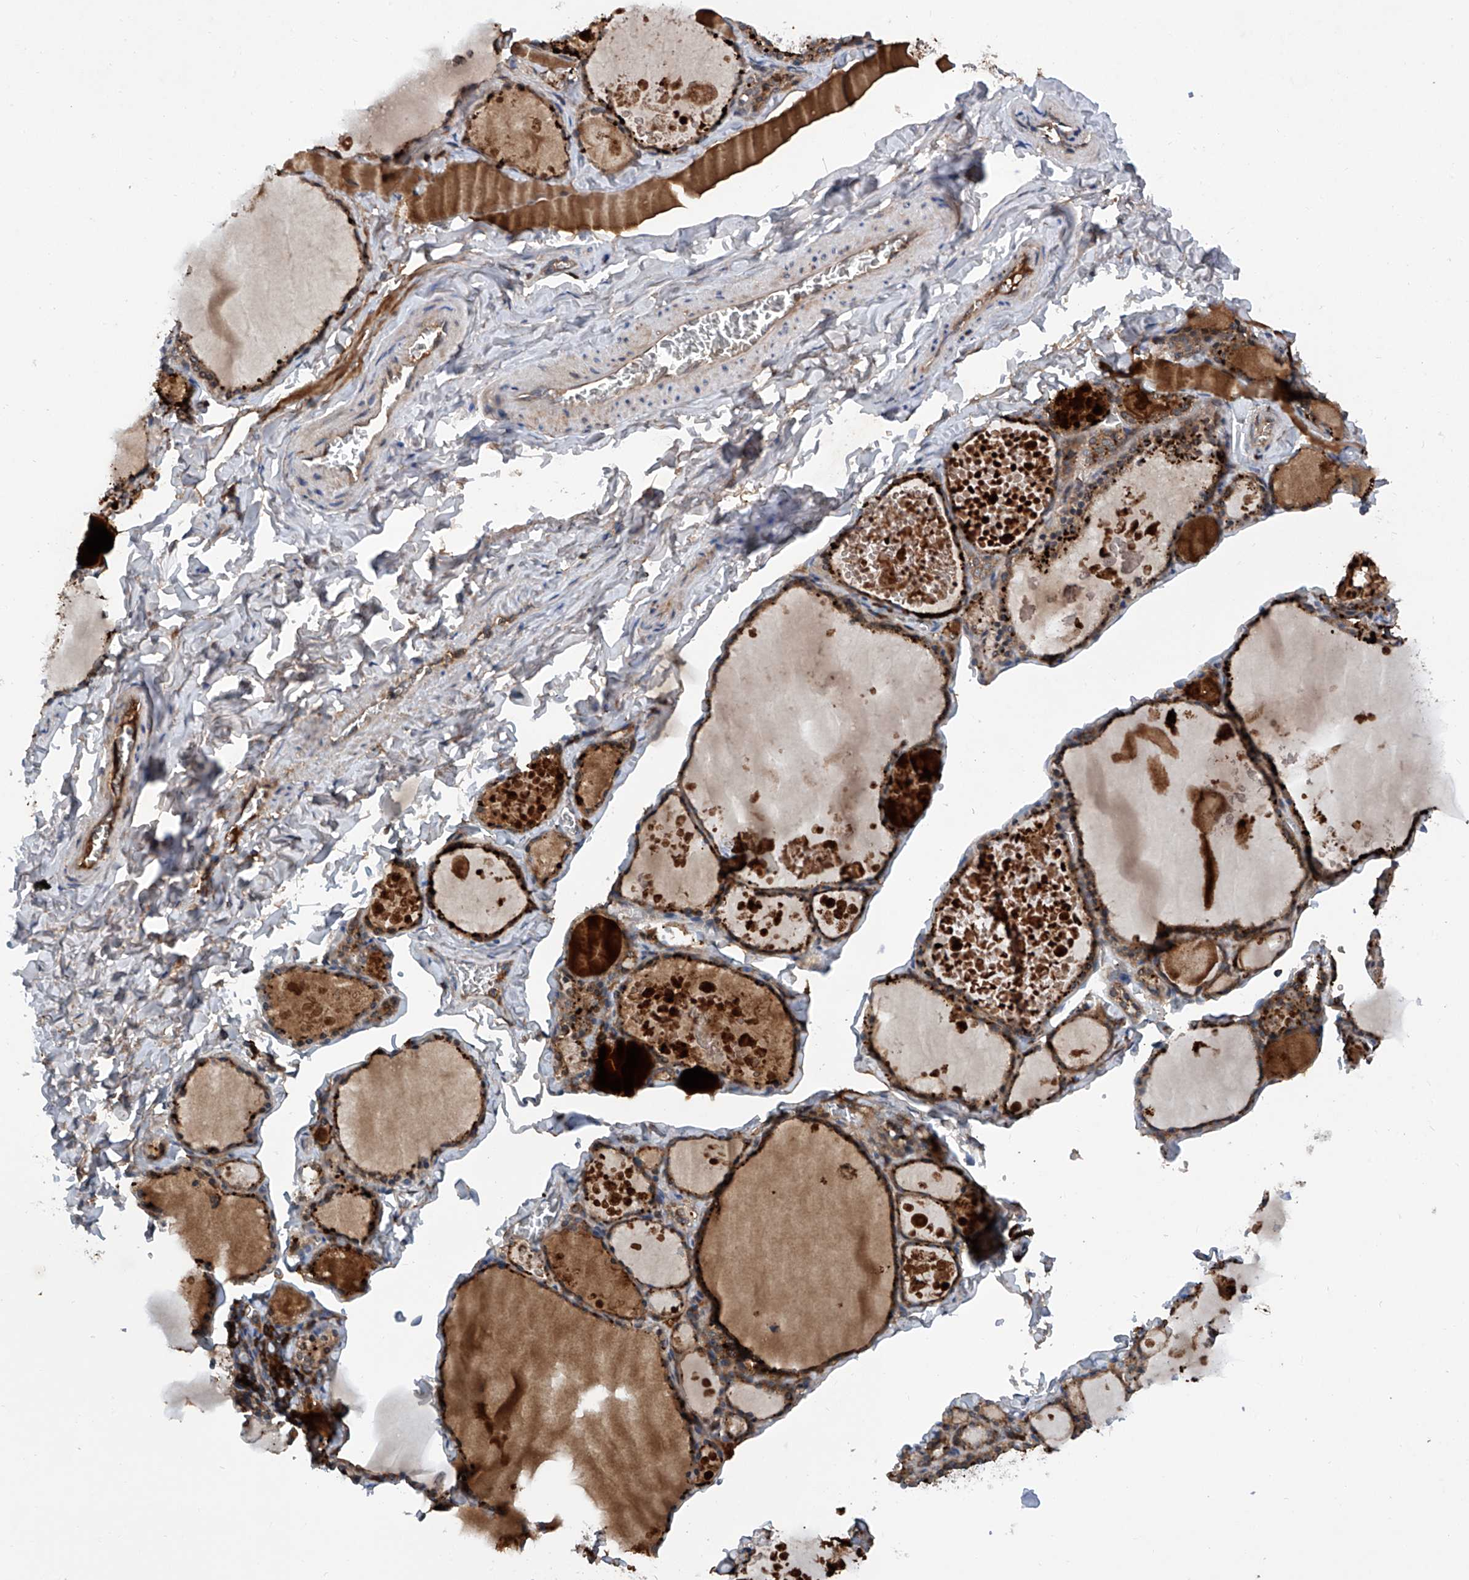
{"staining": {"intensity": "moderate", "quantity": ">75%", "location": "cytoplasmic/membranous"}, "tissue": "thyroid gland", "cell_type": "Glandular cells", "image_type": "normal", "snomed": [{"axis": "morphology", "description": "Normal tissue, NOS"}, {"axis": "topography", "description": "Thyroid gland"}], "caption": "Approximately >75% of glandular cells in unremarkable thyroid gland exhibit moderate cytoplasmic/membranous protein positivity as visualized by brown immunohistochemical staining.", "gene": "ASCC3", "patient": {"sex": "male", "age": 56}}